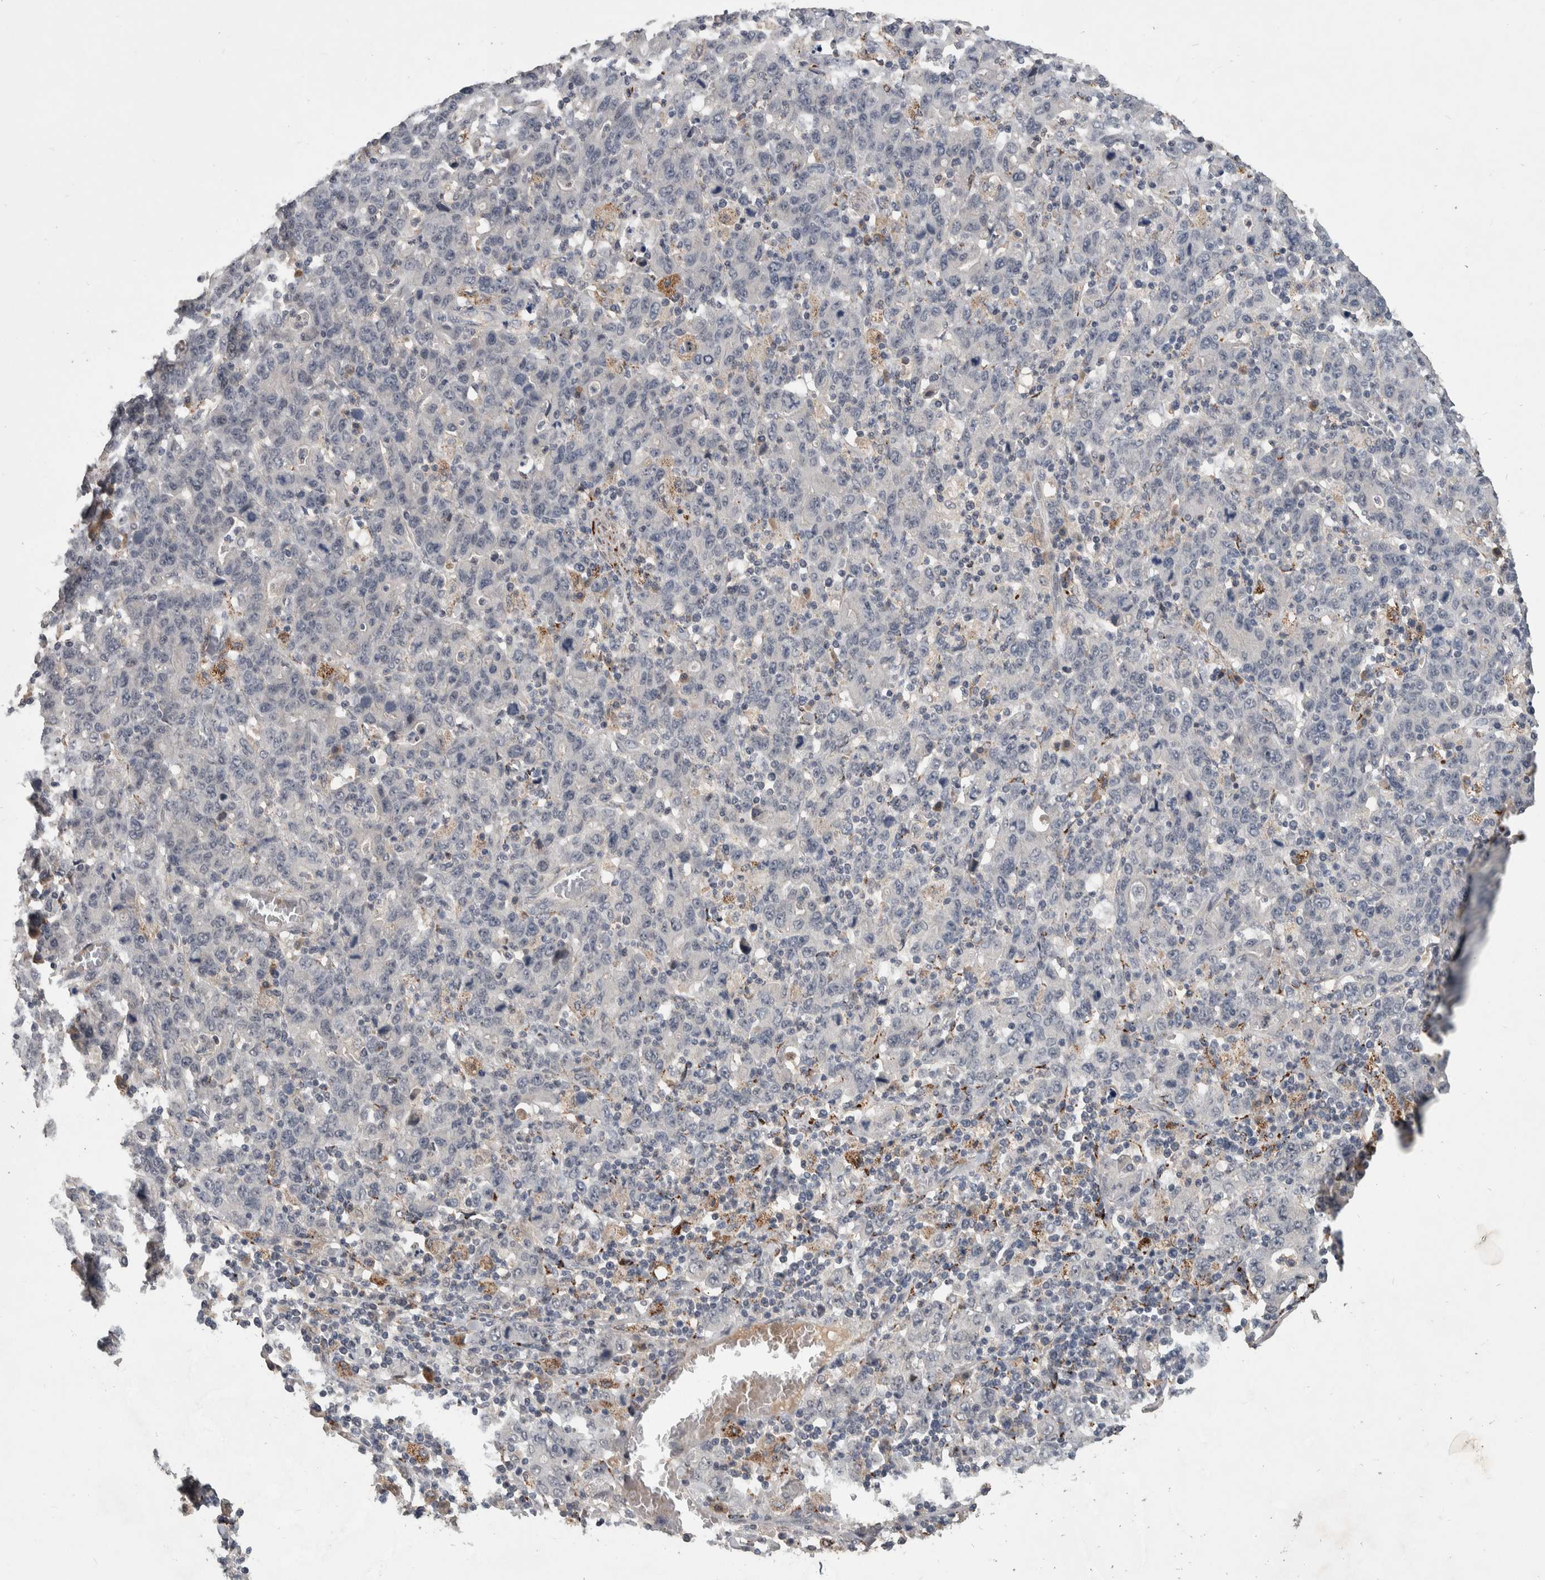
{"staining": {"intensity": "negative", "quantity": "none", "location": "none"}, "tissue": "stomach cancer", "cell_type": "Tumor cells", "image_type": "cancer", "snomed": [{"axis": "morphology", "description": "Adenocarcinoma, NOS"}, {"axis": "topography", "description": "Stomach, upper"}], "caption": "Immunohistochemical staining of stomach adenocarcinoma demonstrates no significant positivity in tumor cells.", "gene": "CHRM3", "patient": {"sex": "male", "age": 69}}